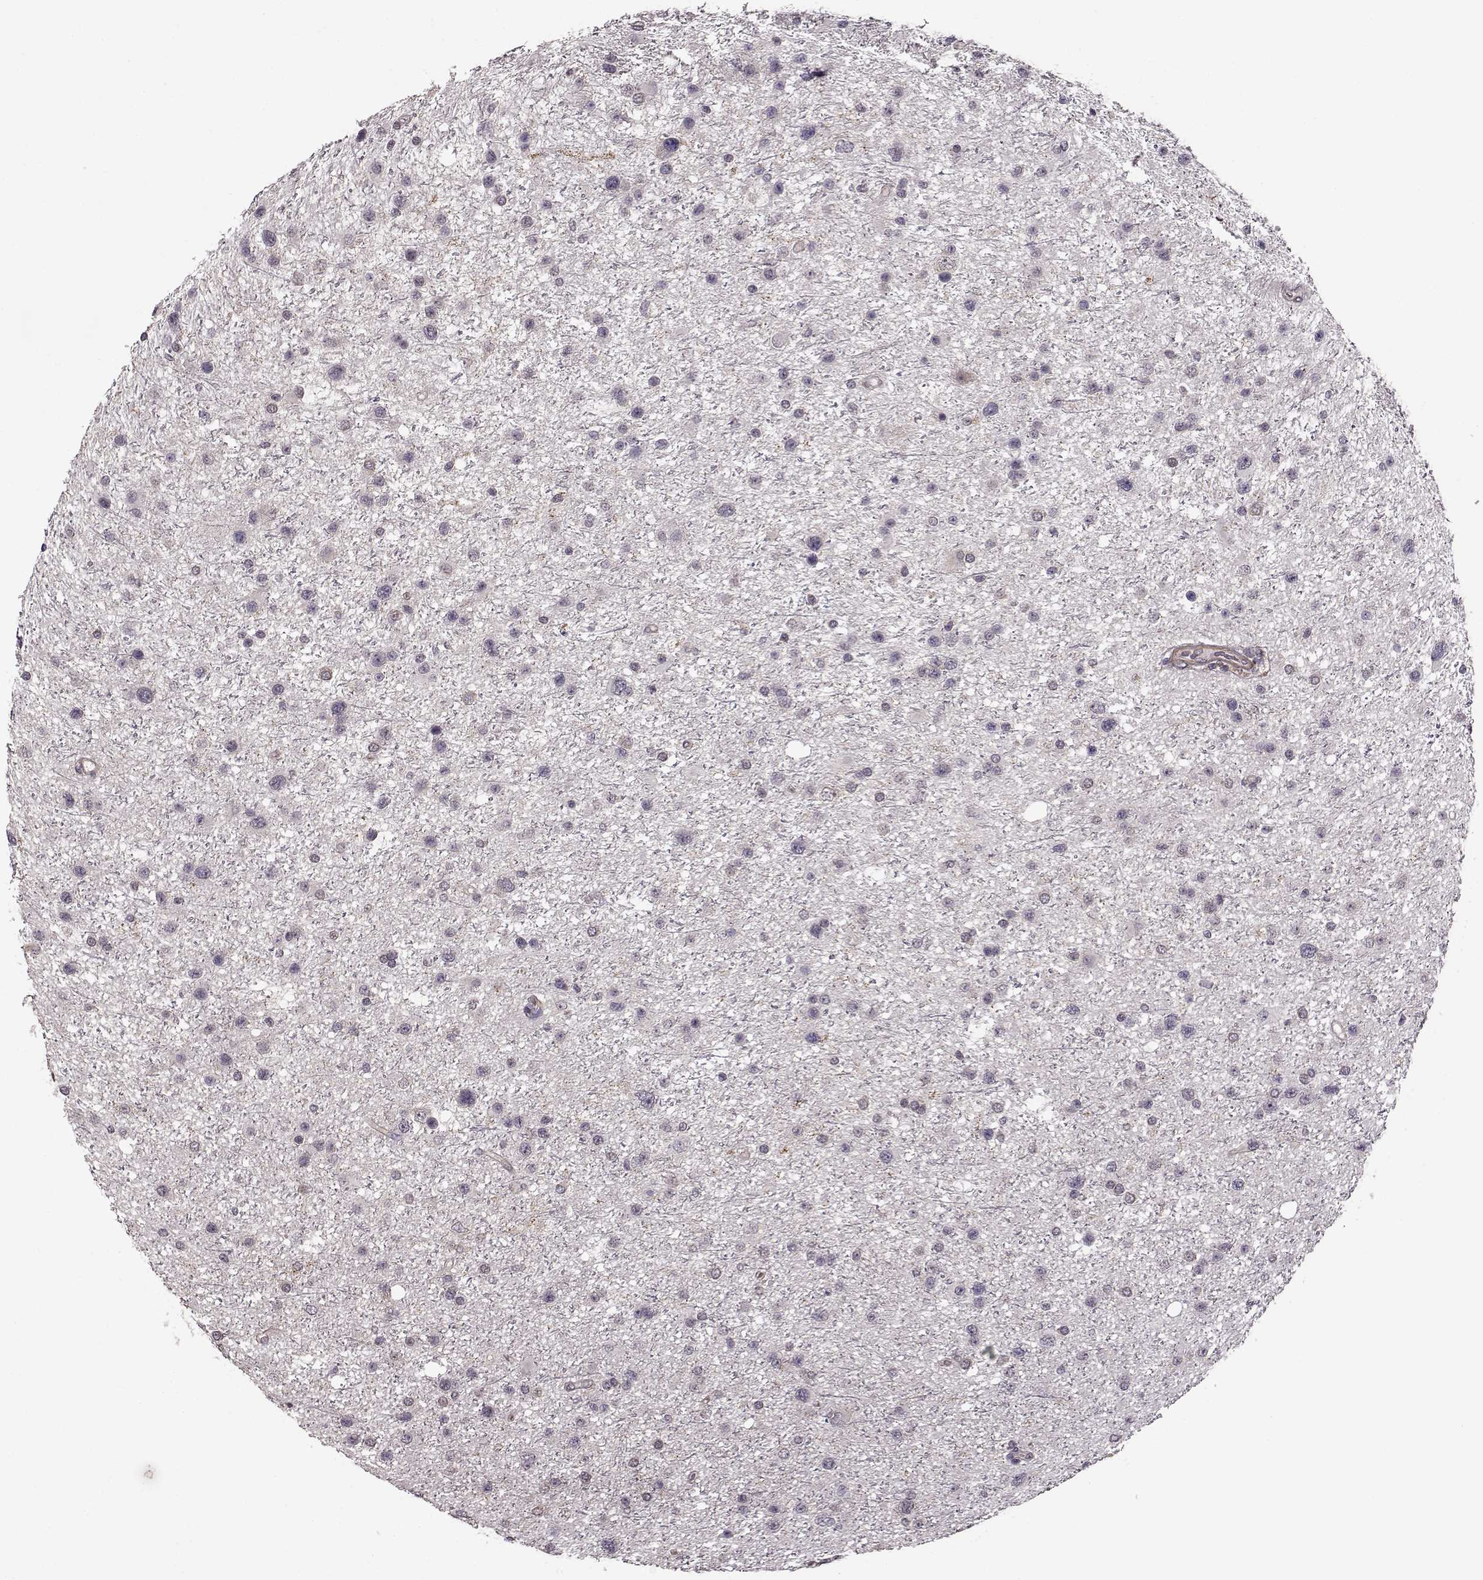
{"staining": {"intensity": "negative", "quantity": "none", "location": "none"}, "tissue": "glioma", "cell_type": "Tumor cells", "image_type": "cancer", "snomed": [{"axis": "morphology", "description": "Glioma, malignant, Low grade"}, {"axis": "topography", "description": "Brain"}], "caption": "Tumor cells show no significant protein staining in low-grade glioma (malignant).", "gene": "SLAIN2", "patient": {"sex": "female", "age": 32}}